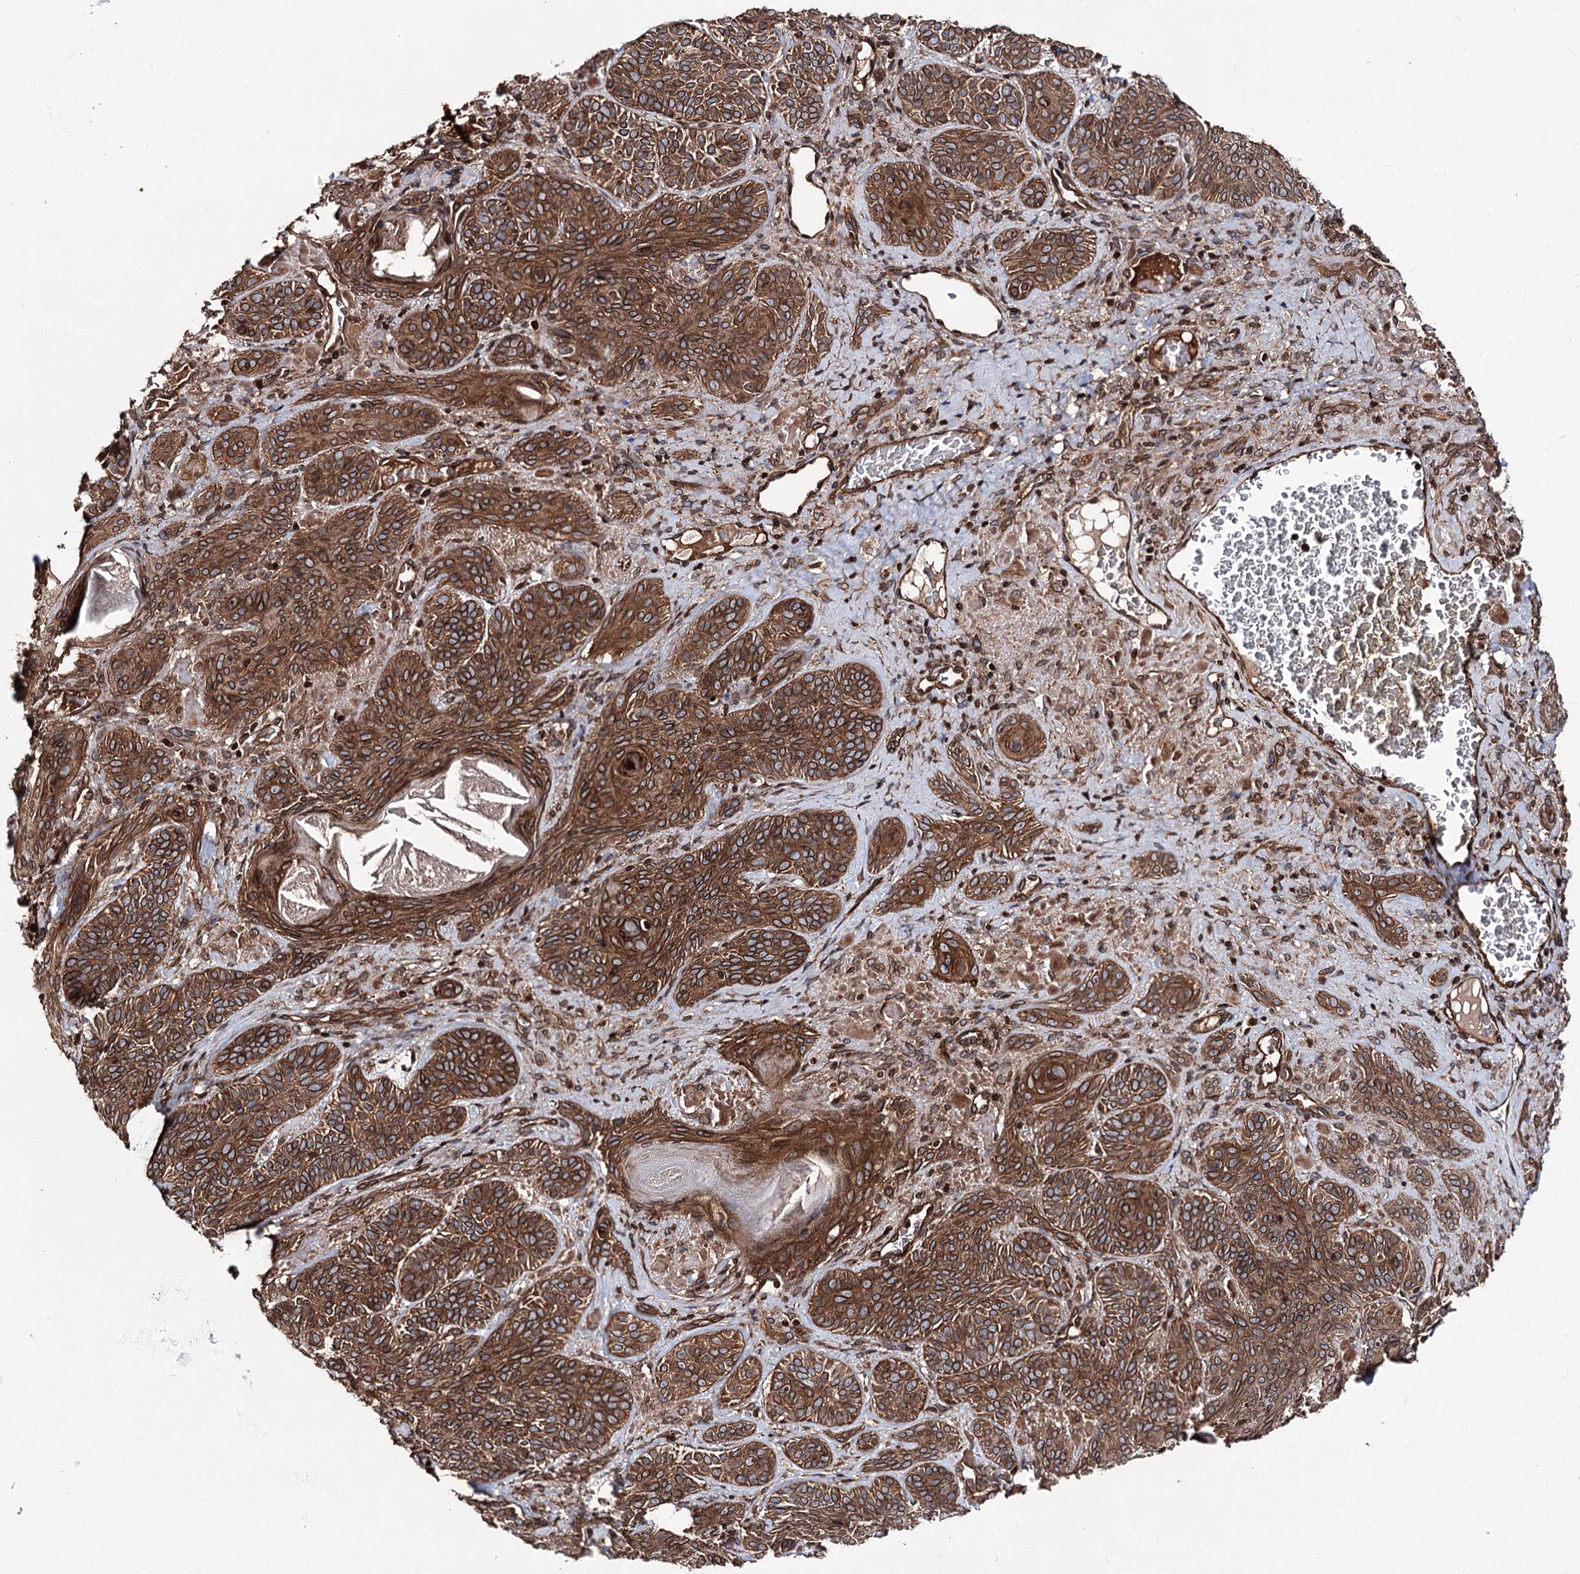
{"staining": {"intensity": "strong", "quantity": ">75%", "location": "cytoplasmic/membranous,nuclear"}, "tissue": "skin cancer", "cell_type": "Tumor cells", "image_type": "cancer", "snomed": [{"axis": "morphology", "description": "Basal cell carcinoma"}, {"axis": "topography", "description": "Skin"}], "caption": "Skin cancer stained with DAB immunohistochemistry shows high levels of strong cytoplasmic/membranous and nuclear positivity in approximately >75% of tumor cells.", "gene": "FGFR1OP2", "patient": {"sex": "male", "age": 85}}